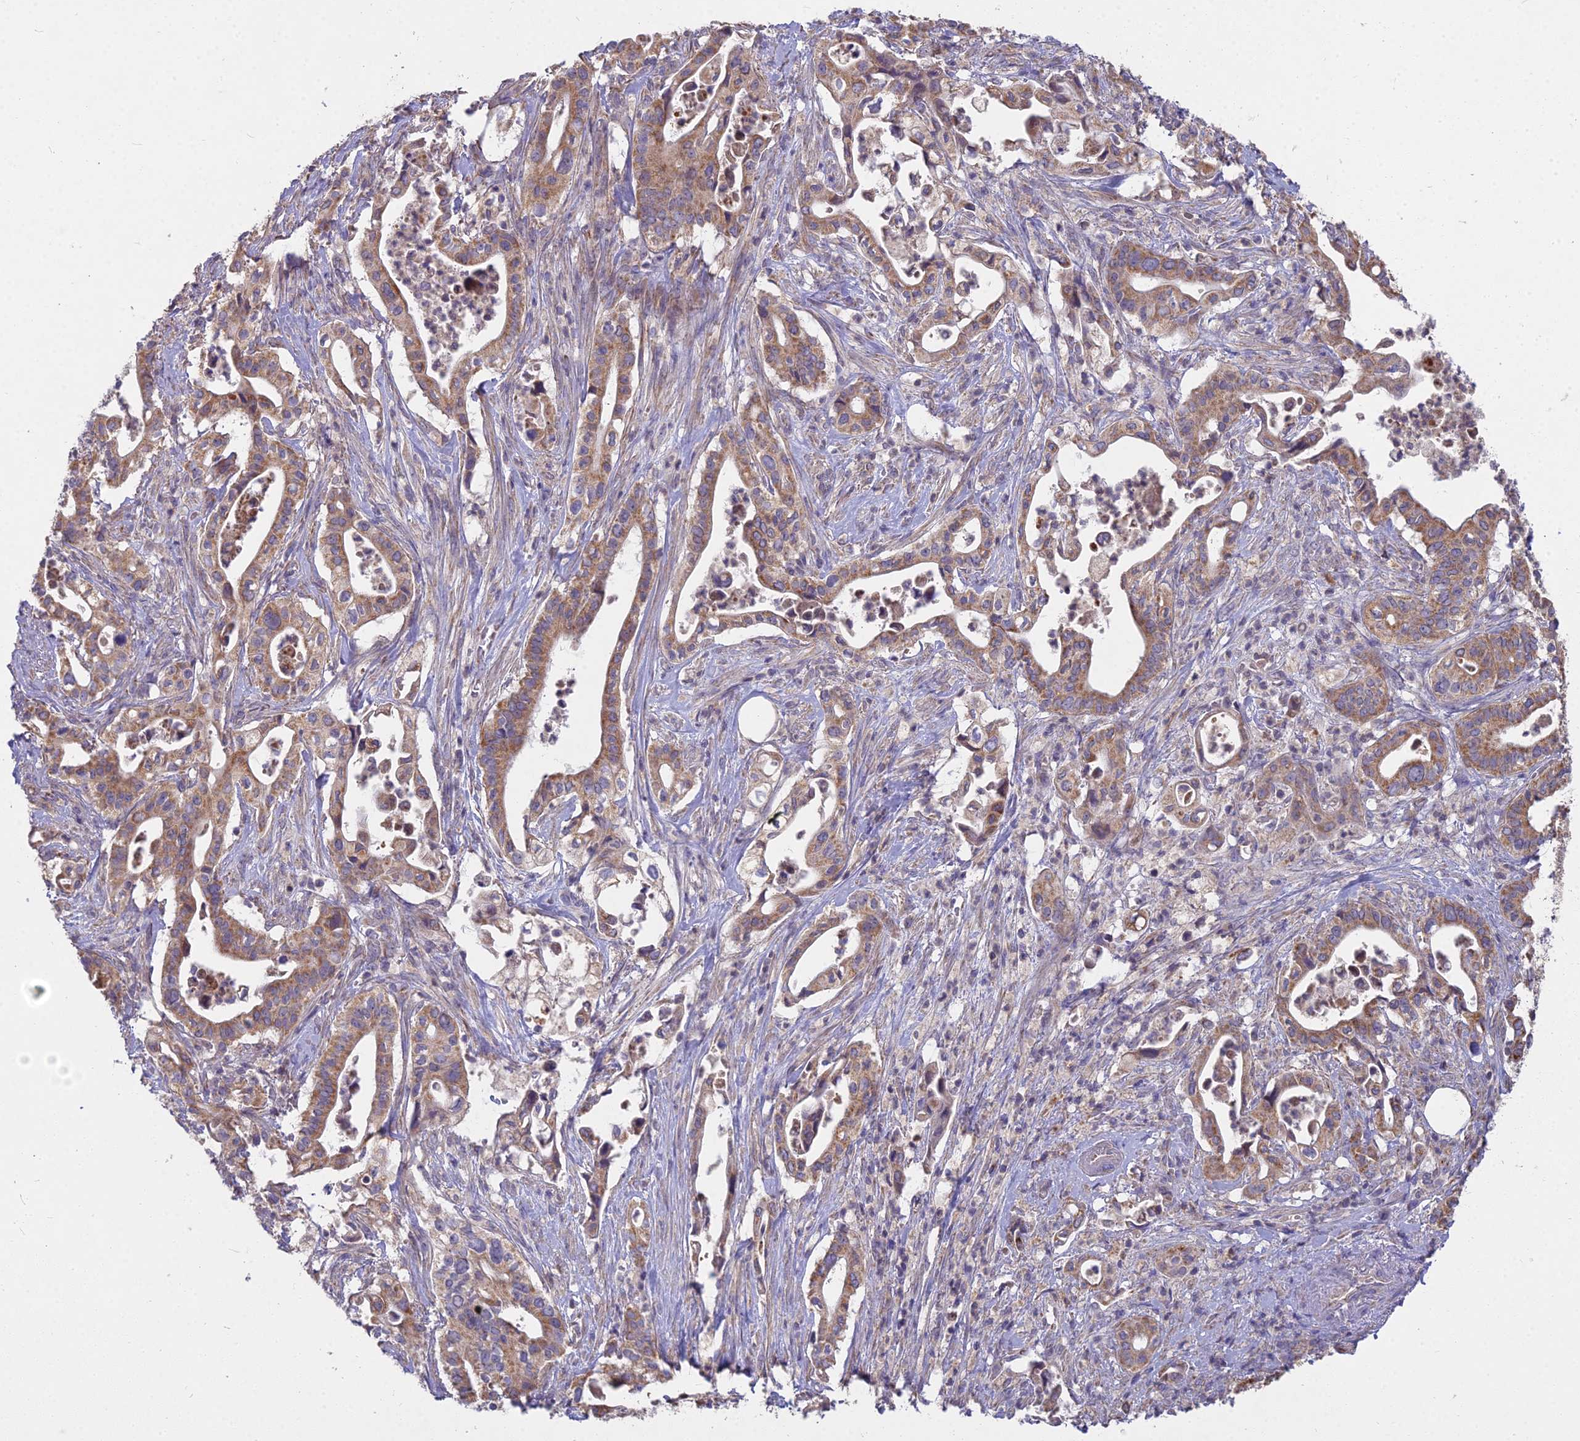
{"staining": {"intensity": "moderate", "quantity": ">75%", "location": "cytoplasmic/membranous"}, "tissue": "pancreatic cancer", "cell_type": "Tumor cells", "image_type": "cancer", "snomed": [{"axis": "morphology", "description": "Adenocarcinoma, NOS"}, {"axis": "topography", "description": "Pancreas"}], "caption": "Adenocarcinoma (pancreatic) stained with a protein marker demonstrates moderate staining in tumor cells.", "gene": "MICU2", "patient": {"sex": "female", "age": 77}}